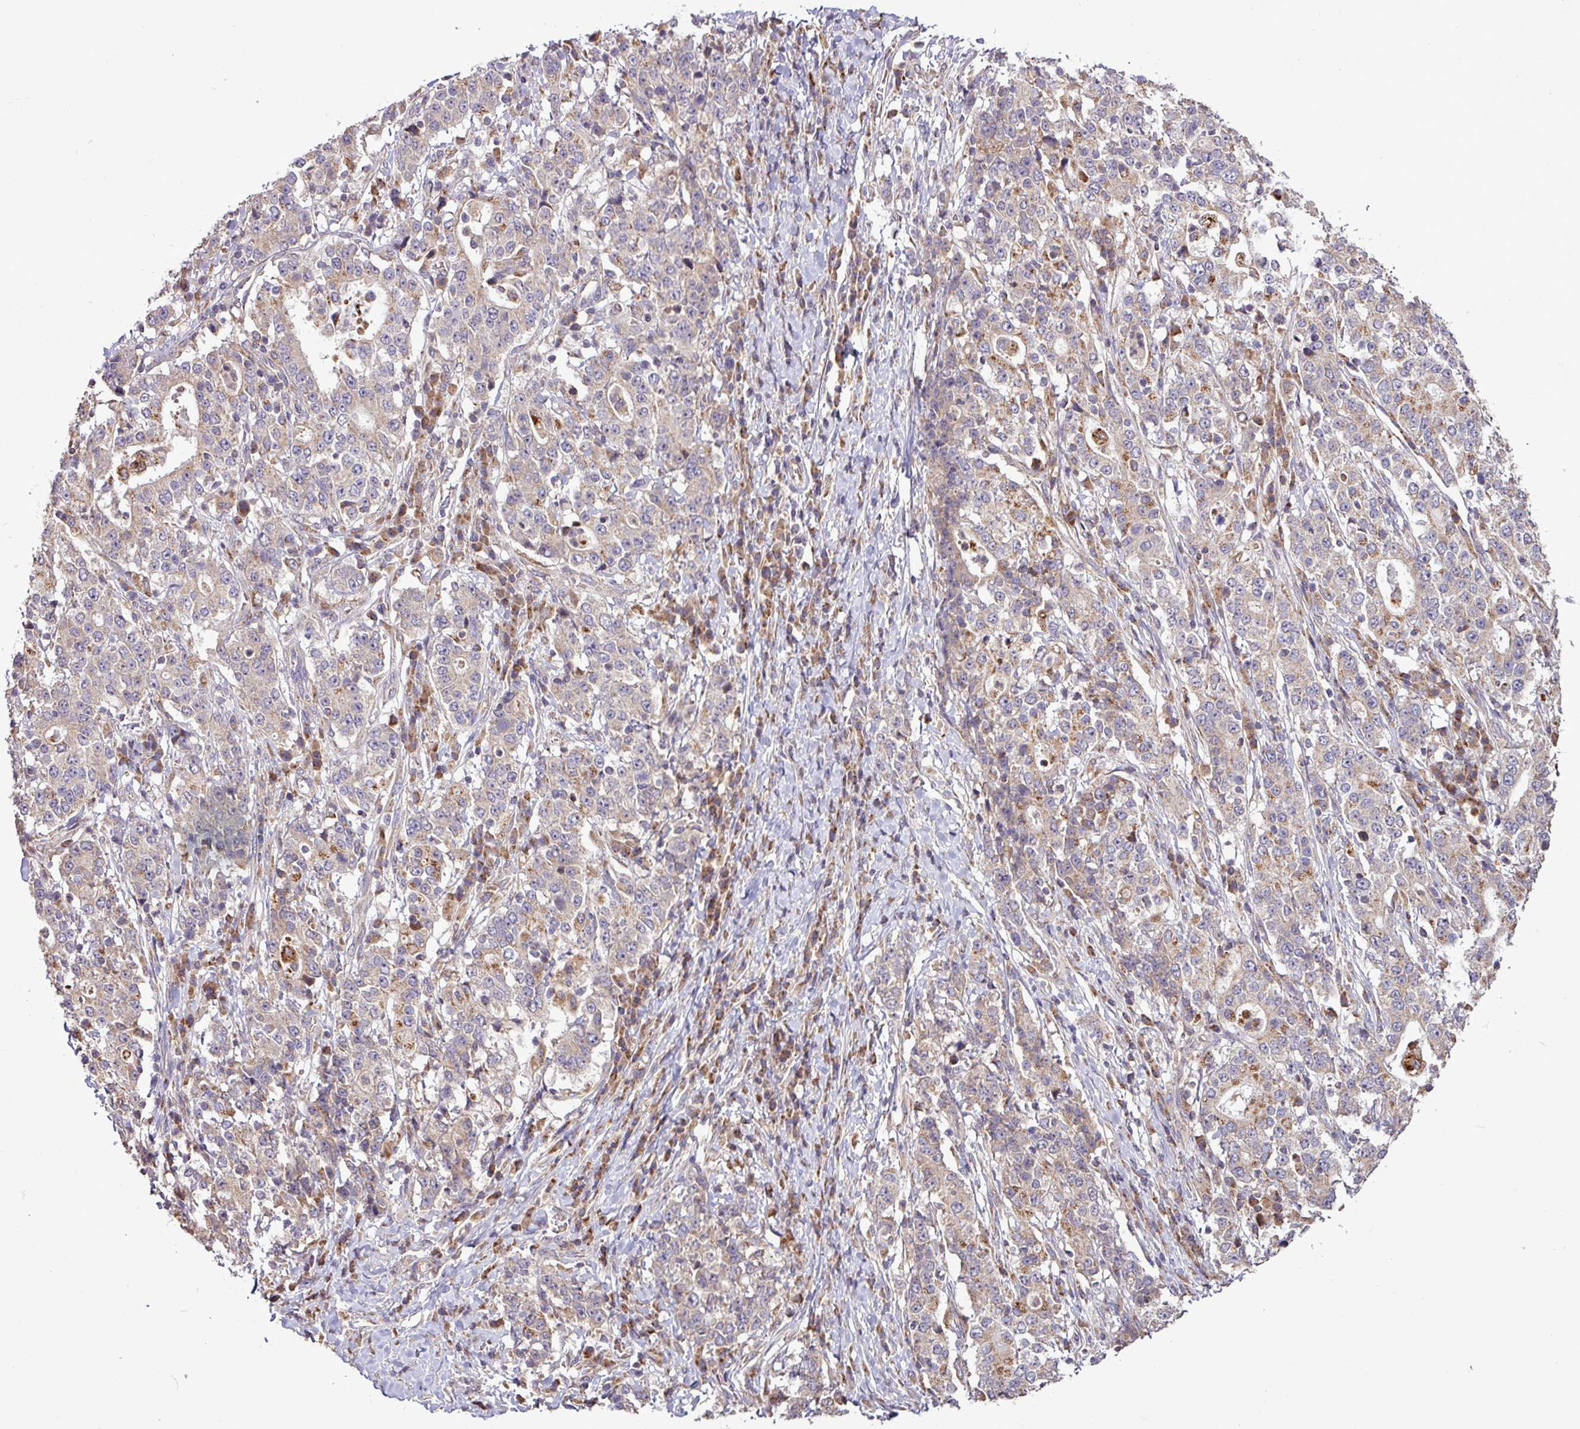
{"staining": {"intensity": "weak", "quantity": "<25%", "location": "cytoplasmic/membranous"}, "tissue": "stomach cancer", "cell_type": "Tumor cells", "image_type": "cancer", "snomed": [{"axis": "morphology", "description": "Normal tissue, NOS"}, {"axis": "morphology", "description": "Adenocarcinoma, NOS"}, {"axis": "topography", "description": "Stomach, upper"}, {"axis": "topography", "description": "Stomach"}], "caption": "The histopathology image reveals no staining of tumor cells in stomach adenocarcinoma.", "gene": "YPEL3", "patient": {"sex": "male", "age": 59}}